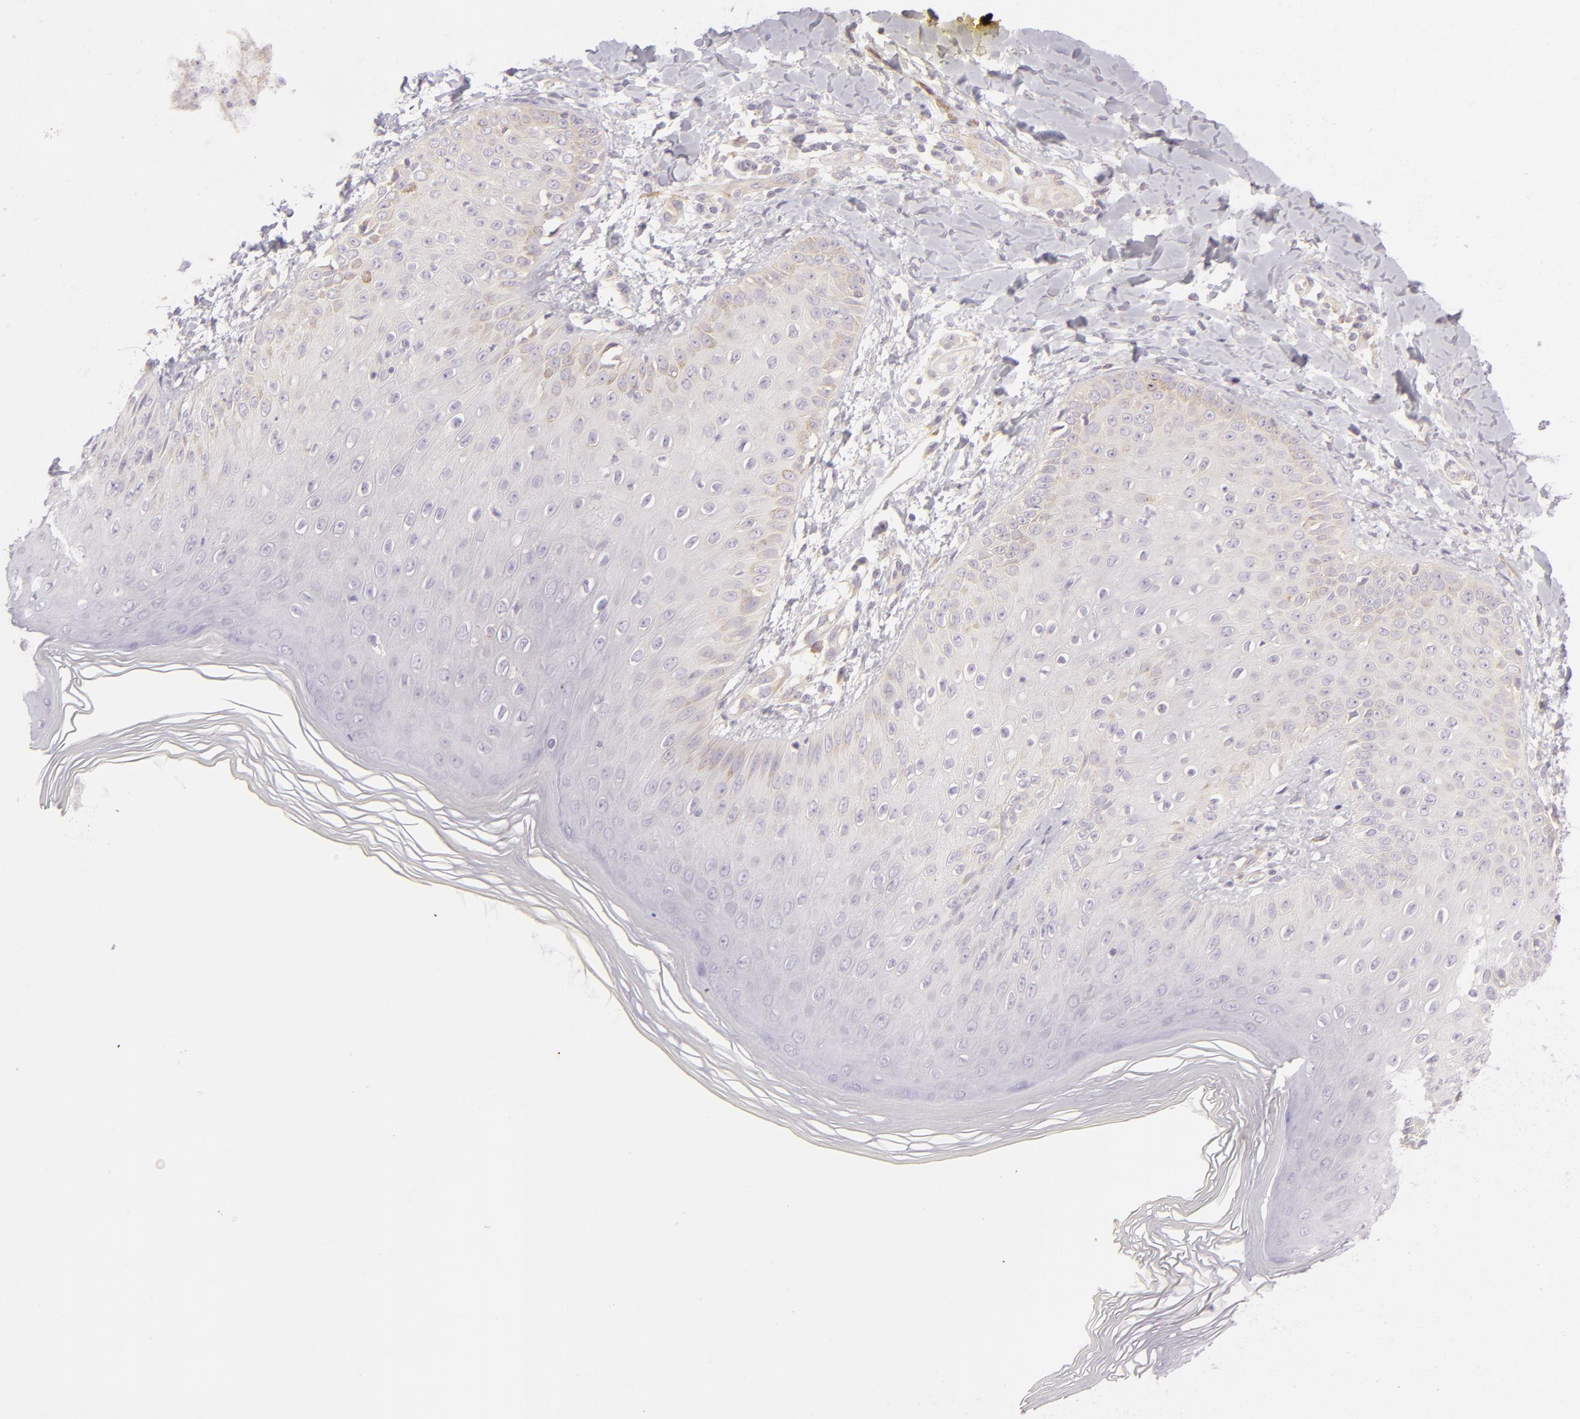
{"staining": {"intensity": "negative", "quantity": "none", "location": "none"}, "tissue": "skin", "cell_type": "Epidermal cells", "image_type": "normal", "snomed": [{"axis": "morphology", "description": "Normal tissue, NOS"}, {"axis": "morphology", "description": "Inflammation, NOS"}, {"axis": "topography", "description": "Soft tissue"}, {"axis": "topography", "description": "Anal"}], "caption": "This micrograph is of unremarkable skin stained with IHC to label a protein in brown with the nuclei are counter-stained blue. There is no positivity in epidermal cells.", "gene": "ZC3H7B", "patient": {"sex": "female", "age": 15}}